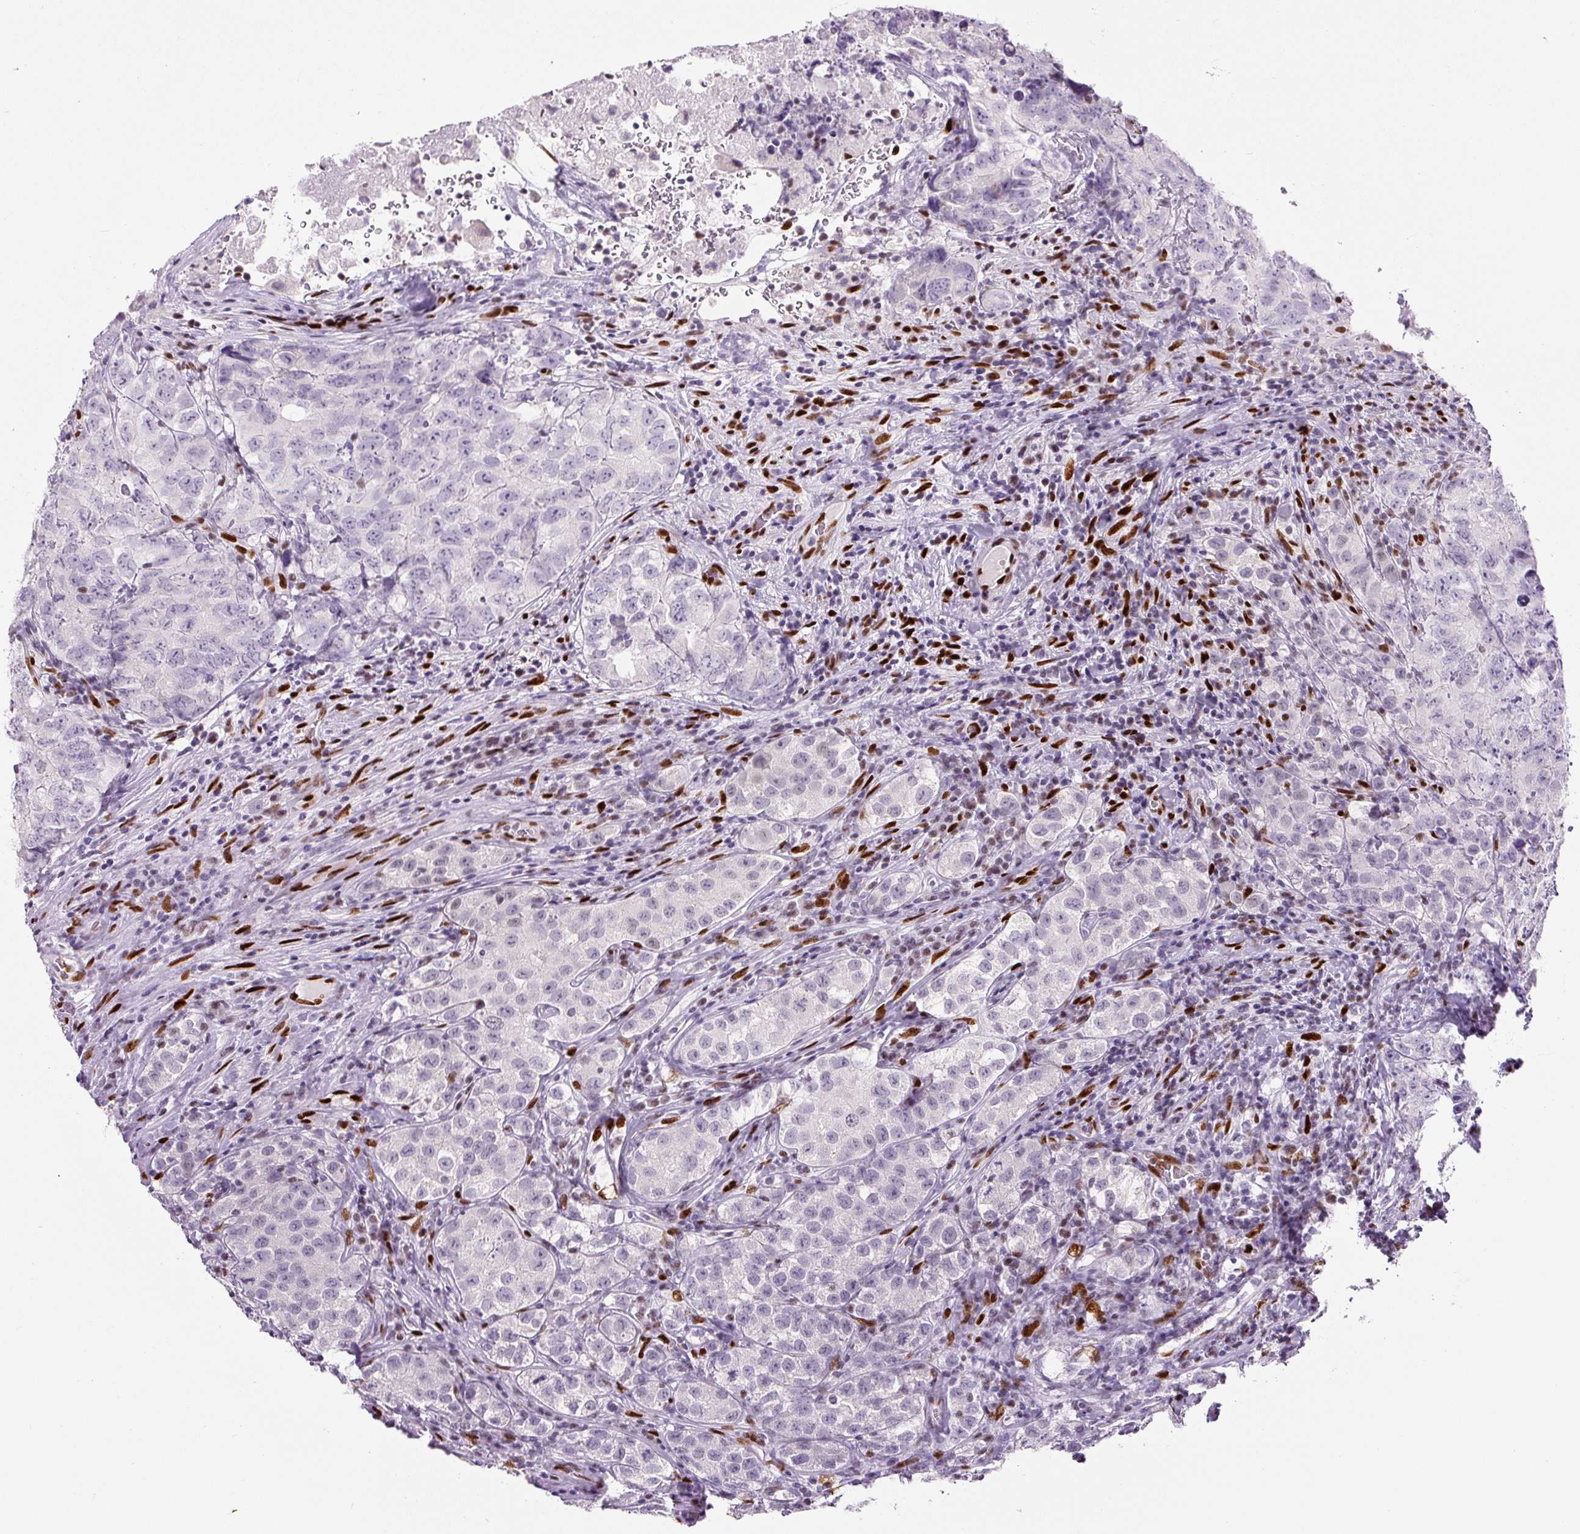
{"staining": {"intensity": "negative", "quantity": "none", "location": "none"}, "tissue": "testis cancer", "cell_type": "Tumor cells", "image_type": "cancer", "snomed": [{"axis": "morphology", "description": "Seminoma, NOS"}, {"axis": "morphology", "description": "Carcinoma, Embryonal, NOS"}, {"axis": "topography", "description": "Testis"}], "caption": "Human testis cancer (seminoma) stained for a protein using immunohistochemistry shows no positivity in tumor cells.", "gene": "ZEB1", "patient": {"sex": "male", "age": 43}}